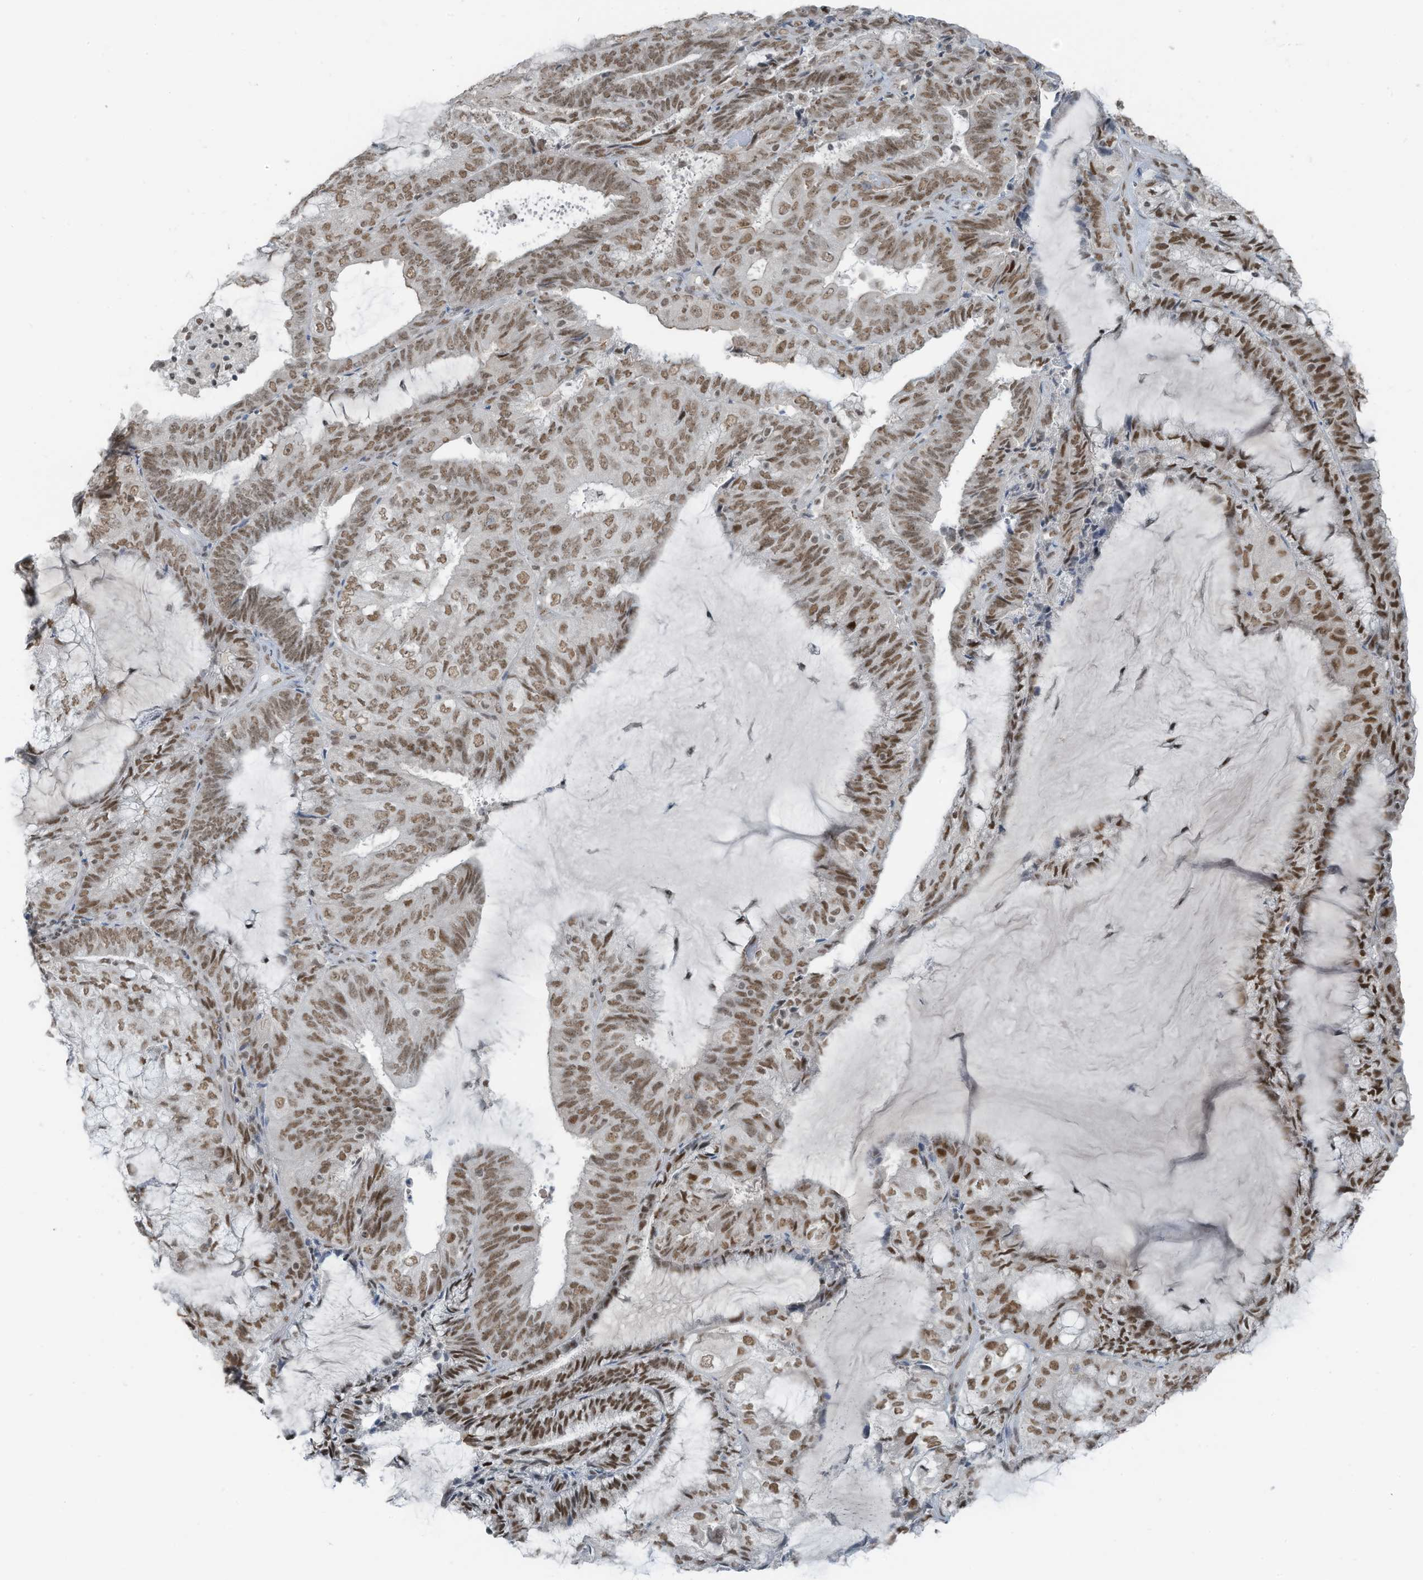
{"staining": {"intensity": "moderate", "quantity": ">75%", "location": "nuclear"}, "tissue": "endometrial cancer", "cell_type": "Tumor cells", "image_type": "cancer", "snomed": [{"axis": "morphology", "description": "Adenocarcinoma, NOS"}, {"axis": "topography", "description": "Endometrium"}], "caption": "Immunohistochemical staining of human adenocarcinoma (endometrial) exhibits medium levels of moderate nuclear expression in about >75% of tumor cells. (DAB (3,3'-diaminobenzidine) = brown stain, brightfield microscopy at high magnification).", "gene": "WRNIP1", "patient": {"sex": "female", "age": 81}}